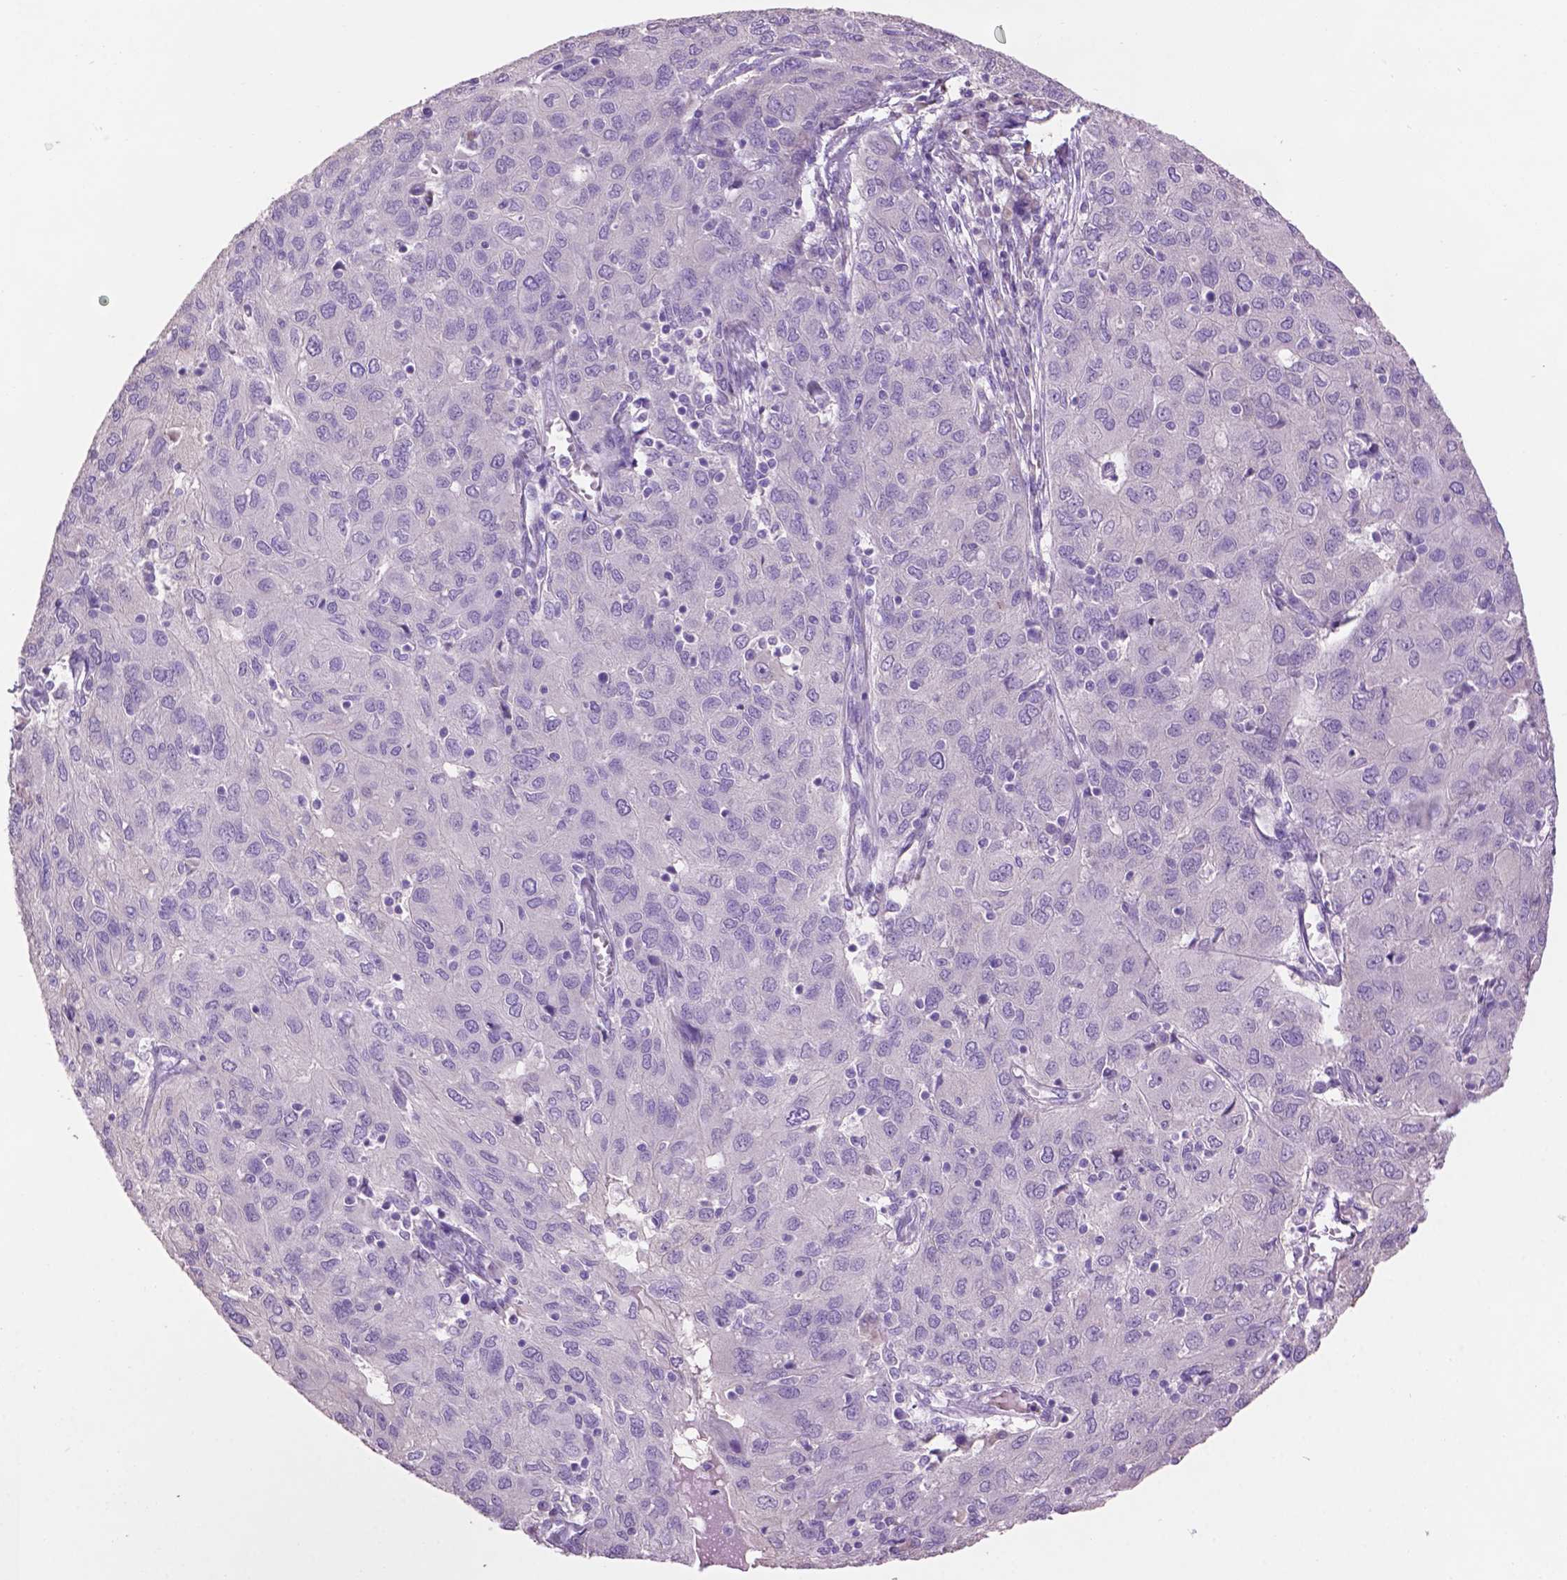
{"staining": {"intensity": "negative", "quantity": "none", "location": "none"}, "tissue": "ovarian cancer", "cell_type": "Tumor cells", "image_type": "cancer", "snomed": [{"axis": "morphology", "description": "Carcinoma, endometroid"}, {"axis": "topography", "description": "Ovary"}], "caption": "Micrograph shows no significant protein staining in tumor cells of ovarian cancer.", "gene": "CRYBA4", "patient": {"sex": "female", "age": 50}}